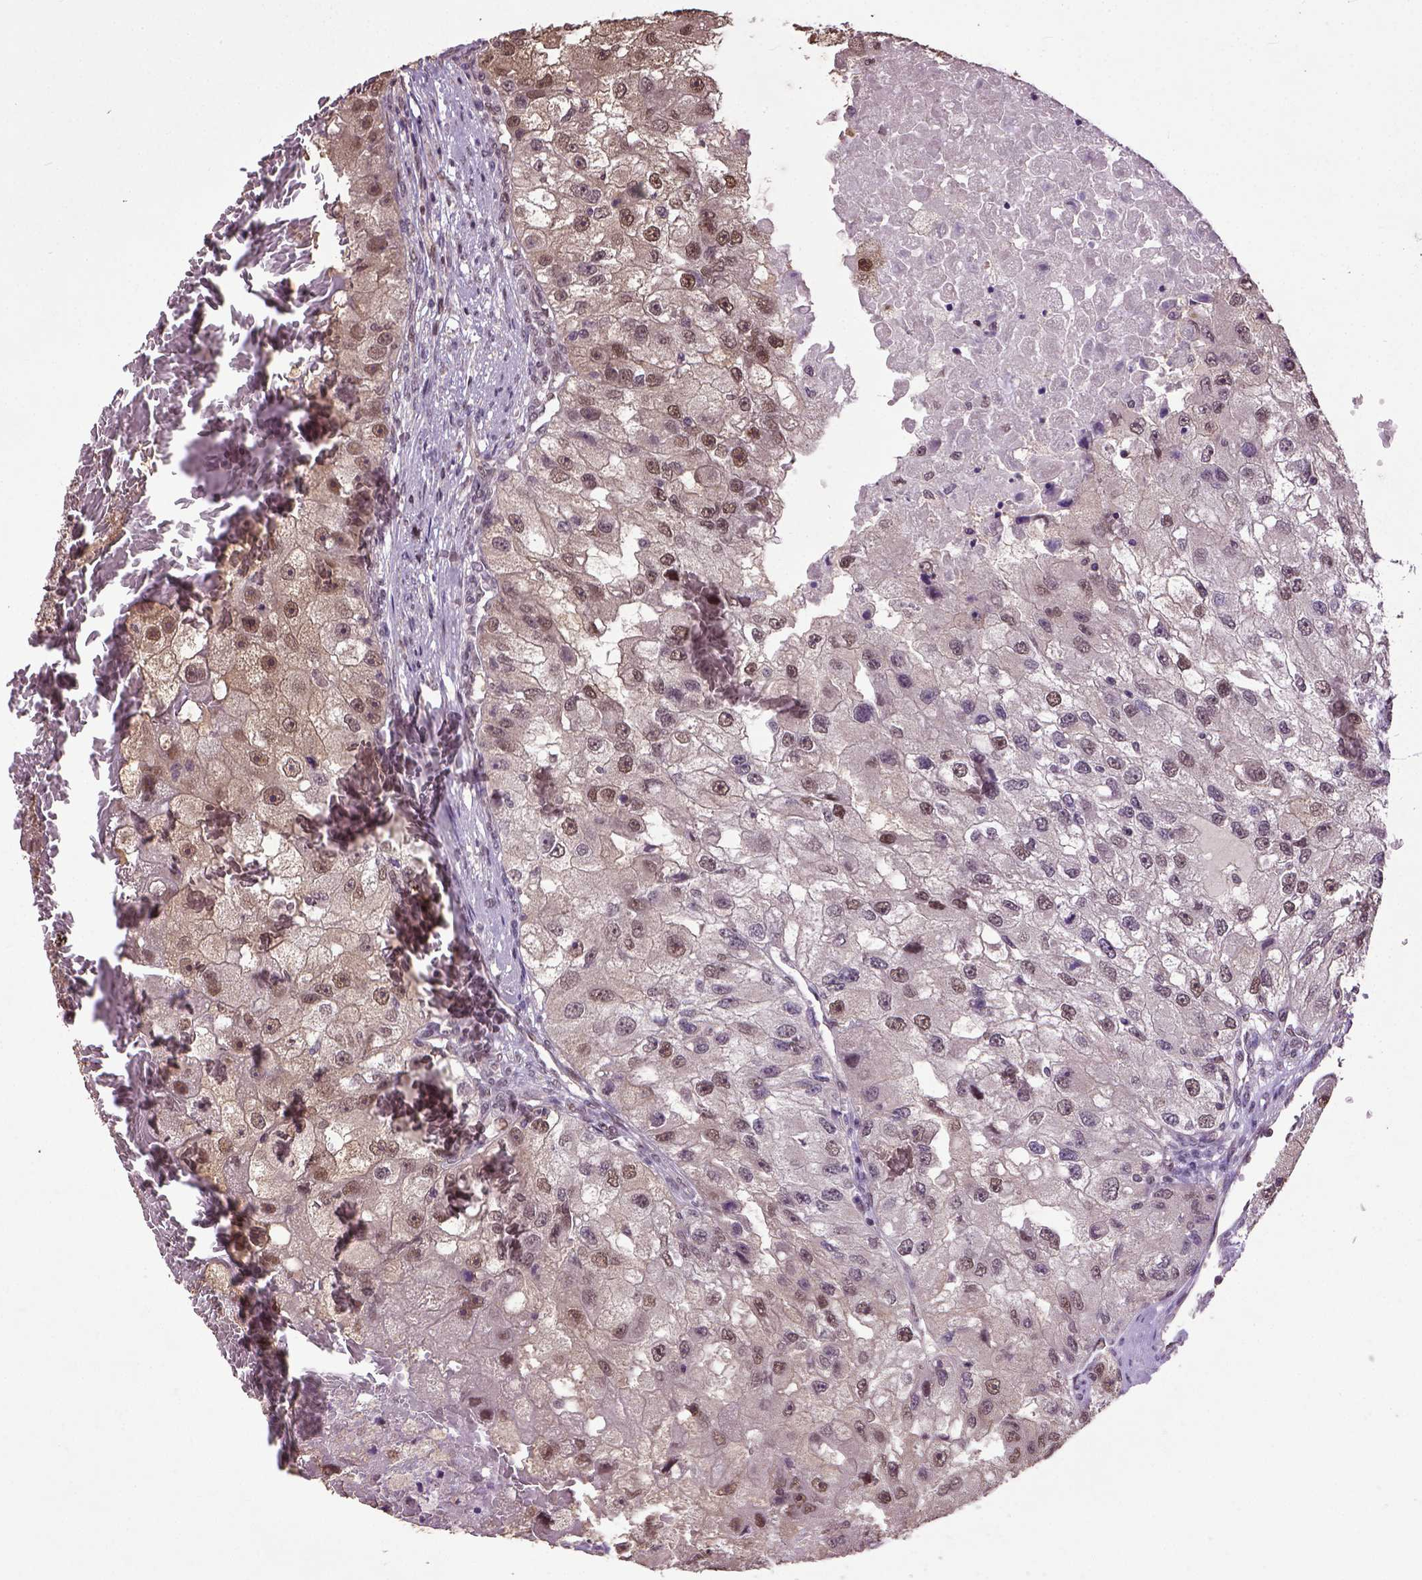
{"staining": {"intensity": "moderate", "quantity": ">75%", "location": "nuclear"}, "tissue": "renal cancer", "cell_type": "Tumor cells", "image_type": "cancer", "snomed": [{"axis": "morphology", "description": "Adenocarcinoma, NOS"}, {"axis": "topography", "description": "Kidney"}], "caption": "Immunohistochemistry (IHC) image of neoplastic tissue: adenocarcinoma (renal) stained using immunohistochemistry (IHC) demonstrates medium levels of moderate protein expression localized specifically in the nuclear of tumor cells, appearing as a nuclear brown color.", "gene": "UBA3", "patient": {"sex": "male", "age": 63}}